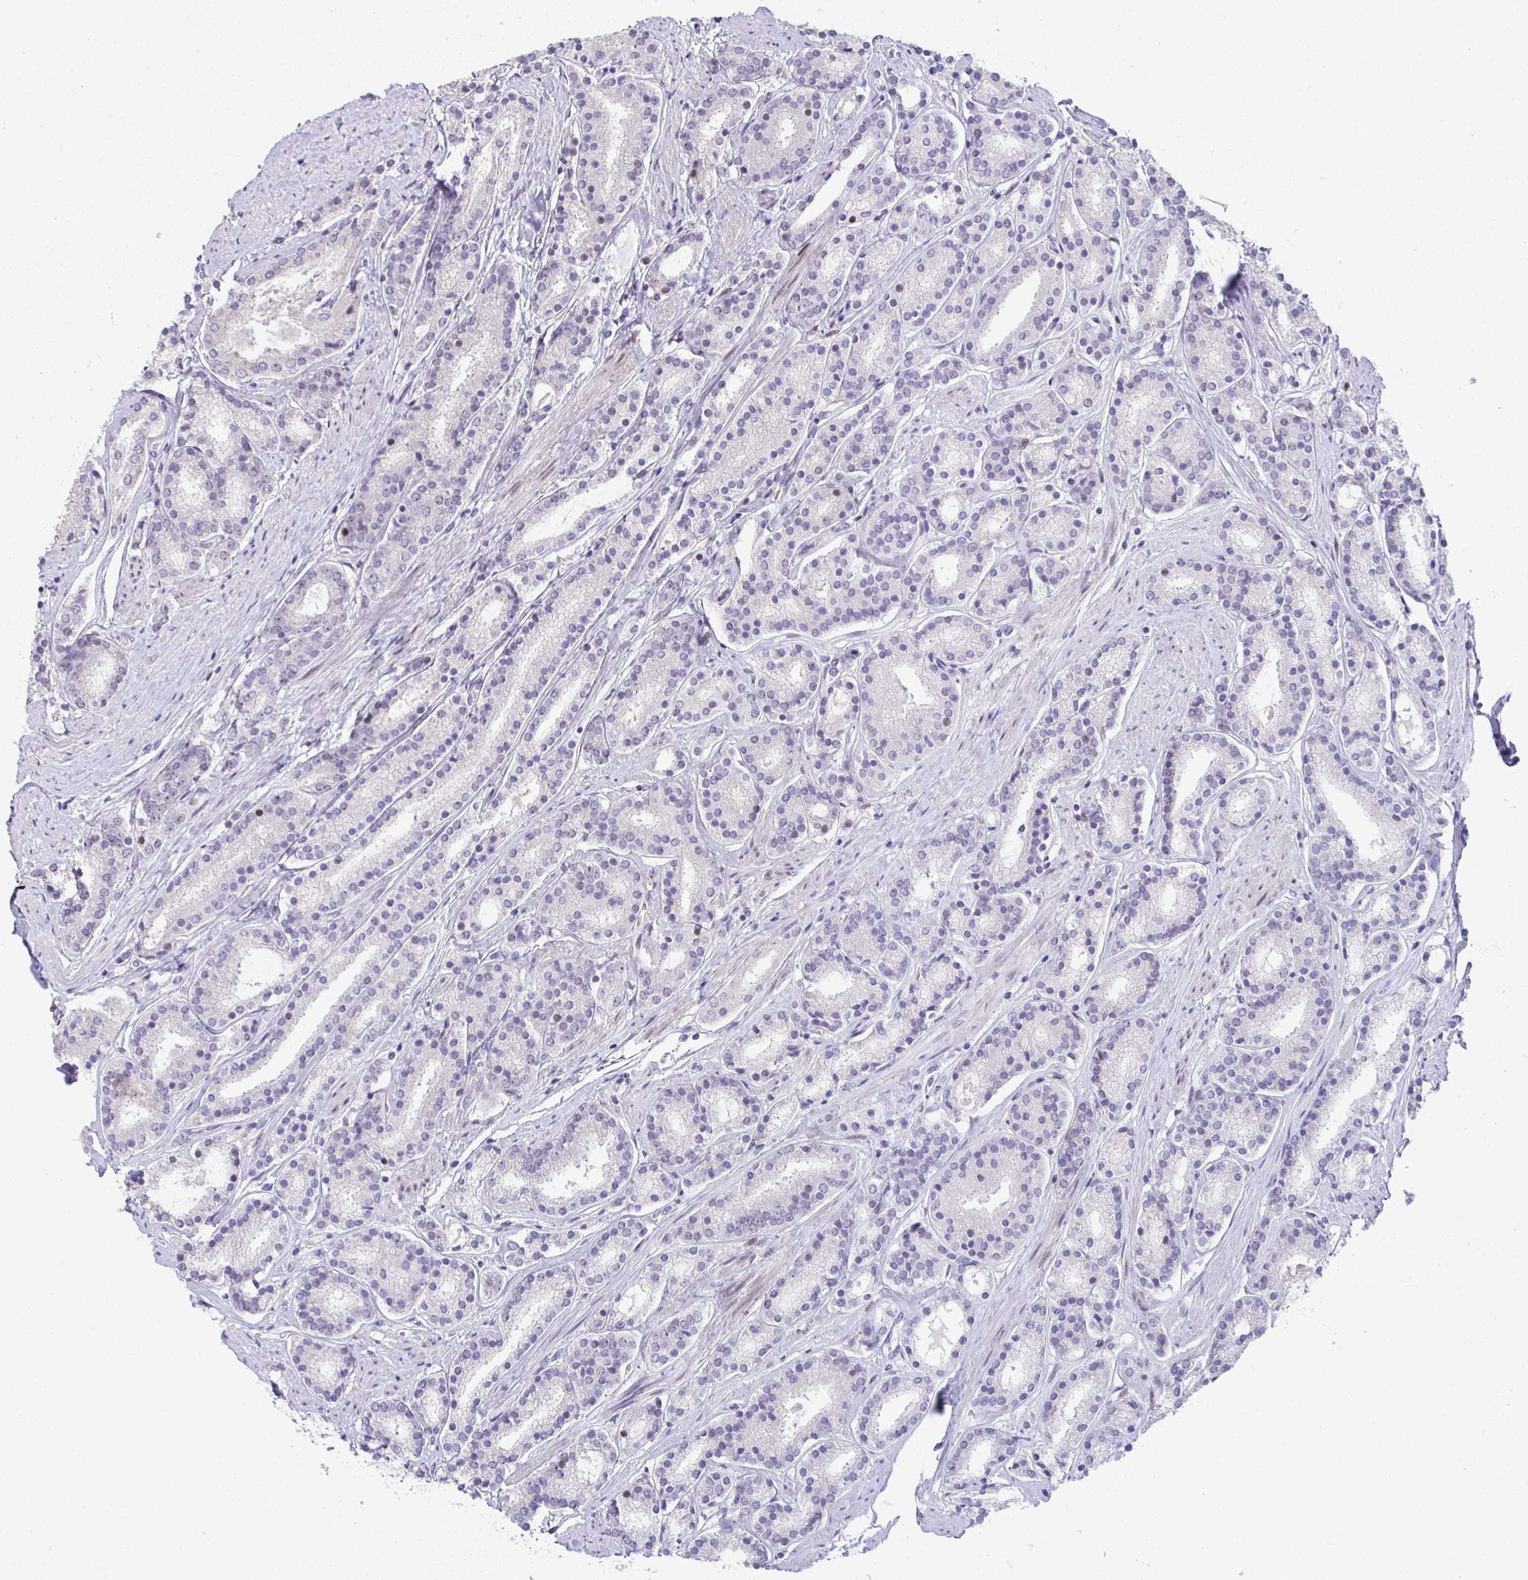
{"staining": {"intensity": "negative", "quantity": "none", "location": "none"}, "tissue": "prostate cancer", "cell_type": "Tumor cells", "image_type": "cancer", "snomed": [{"axis": "morphology", "description": "Adenocarcinoma, High grade"}, {"axis": "topography", "description": "Prostate"}], "caption": "High power microscopy image of an immunohistochemistry histopathology image of prostate cancer, revealing no significant expression in tumor cells.", "gene": "GALNT16", "patient": {"sex": "male", "age": 63}}